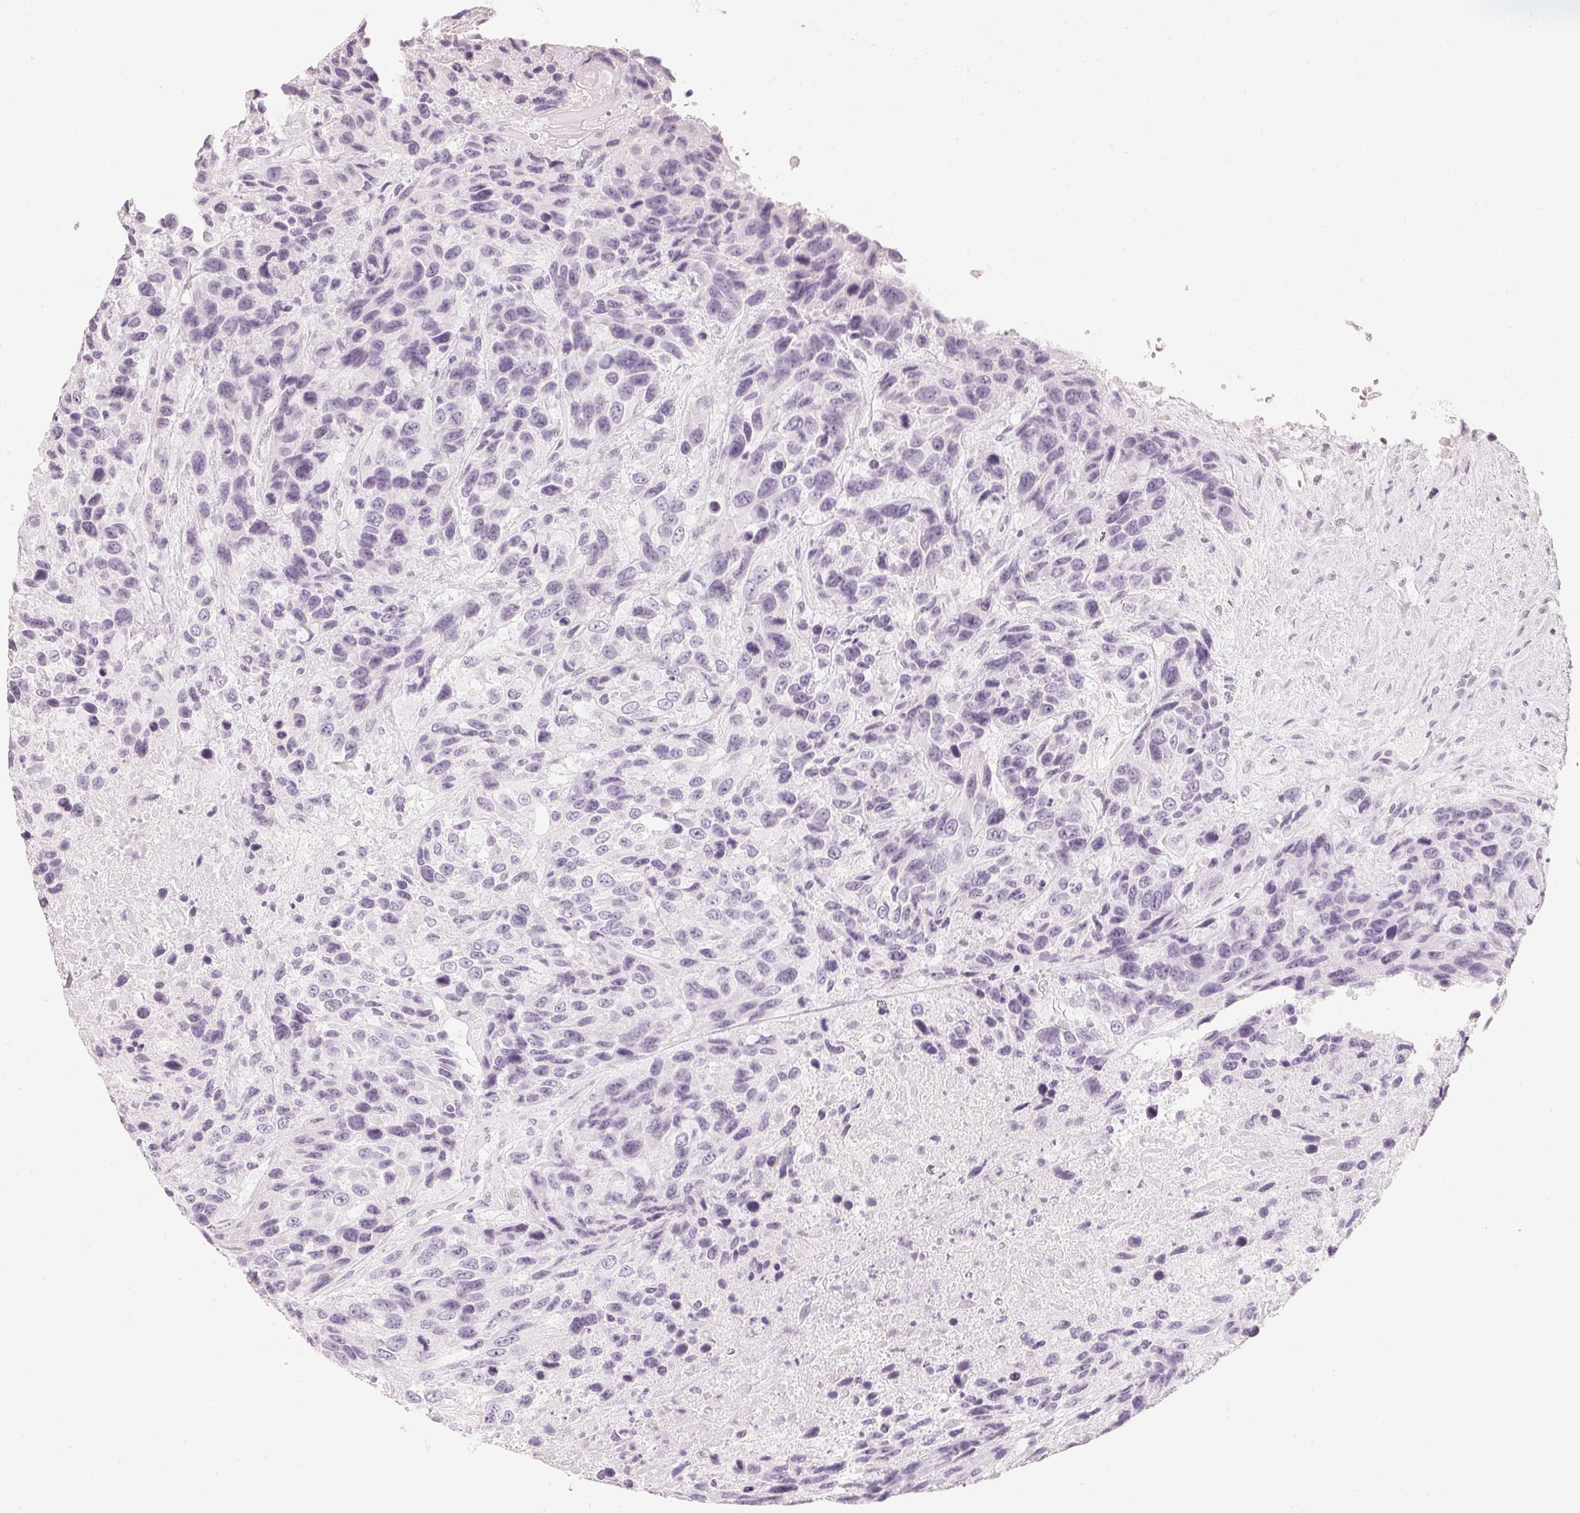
{"staining": {"intensity": "negative", "quantity": "none", "location": "none"}, "tissue": "urothelial cancer", "cell_type": "Tumor cells", "image_type": "cancer", "snomed": [{"axis": "morphology", "description": "Urothelial carcinoma, High grade"}, {"axis": "topography", "description": "Urinary bladder"}], "caption": "DAB immunohistochemical staining of urothelial carcinoma (high-grade) exhibits no significant expression in tumor cells.", "gene": "SLC22A8", "patient": {"sex": "female", "age": 70}}